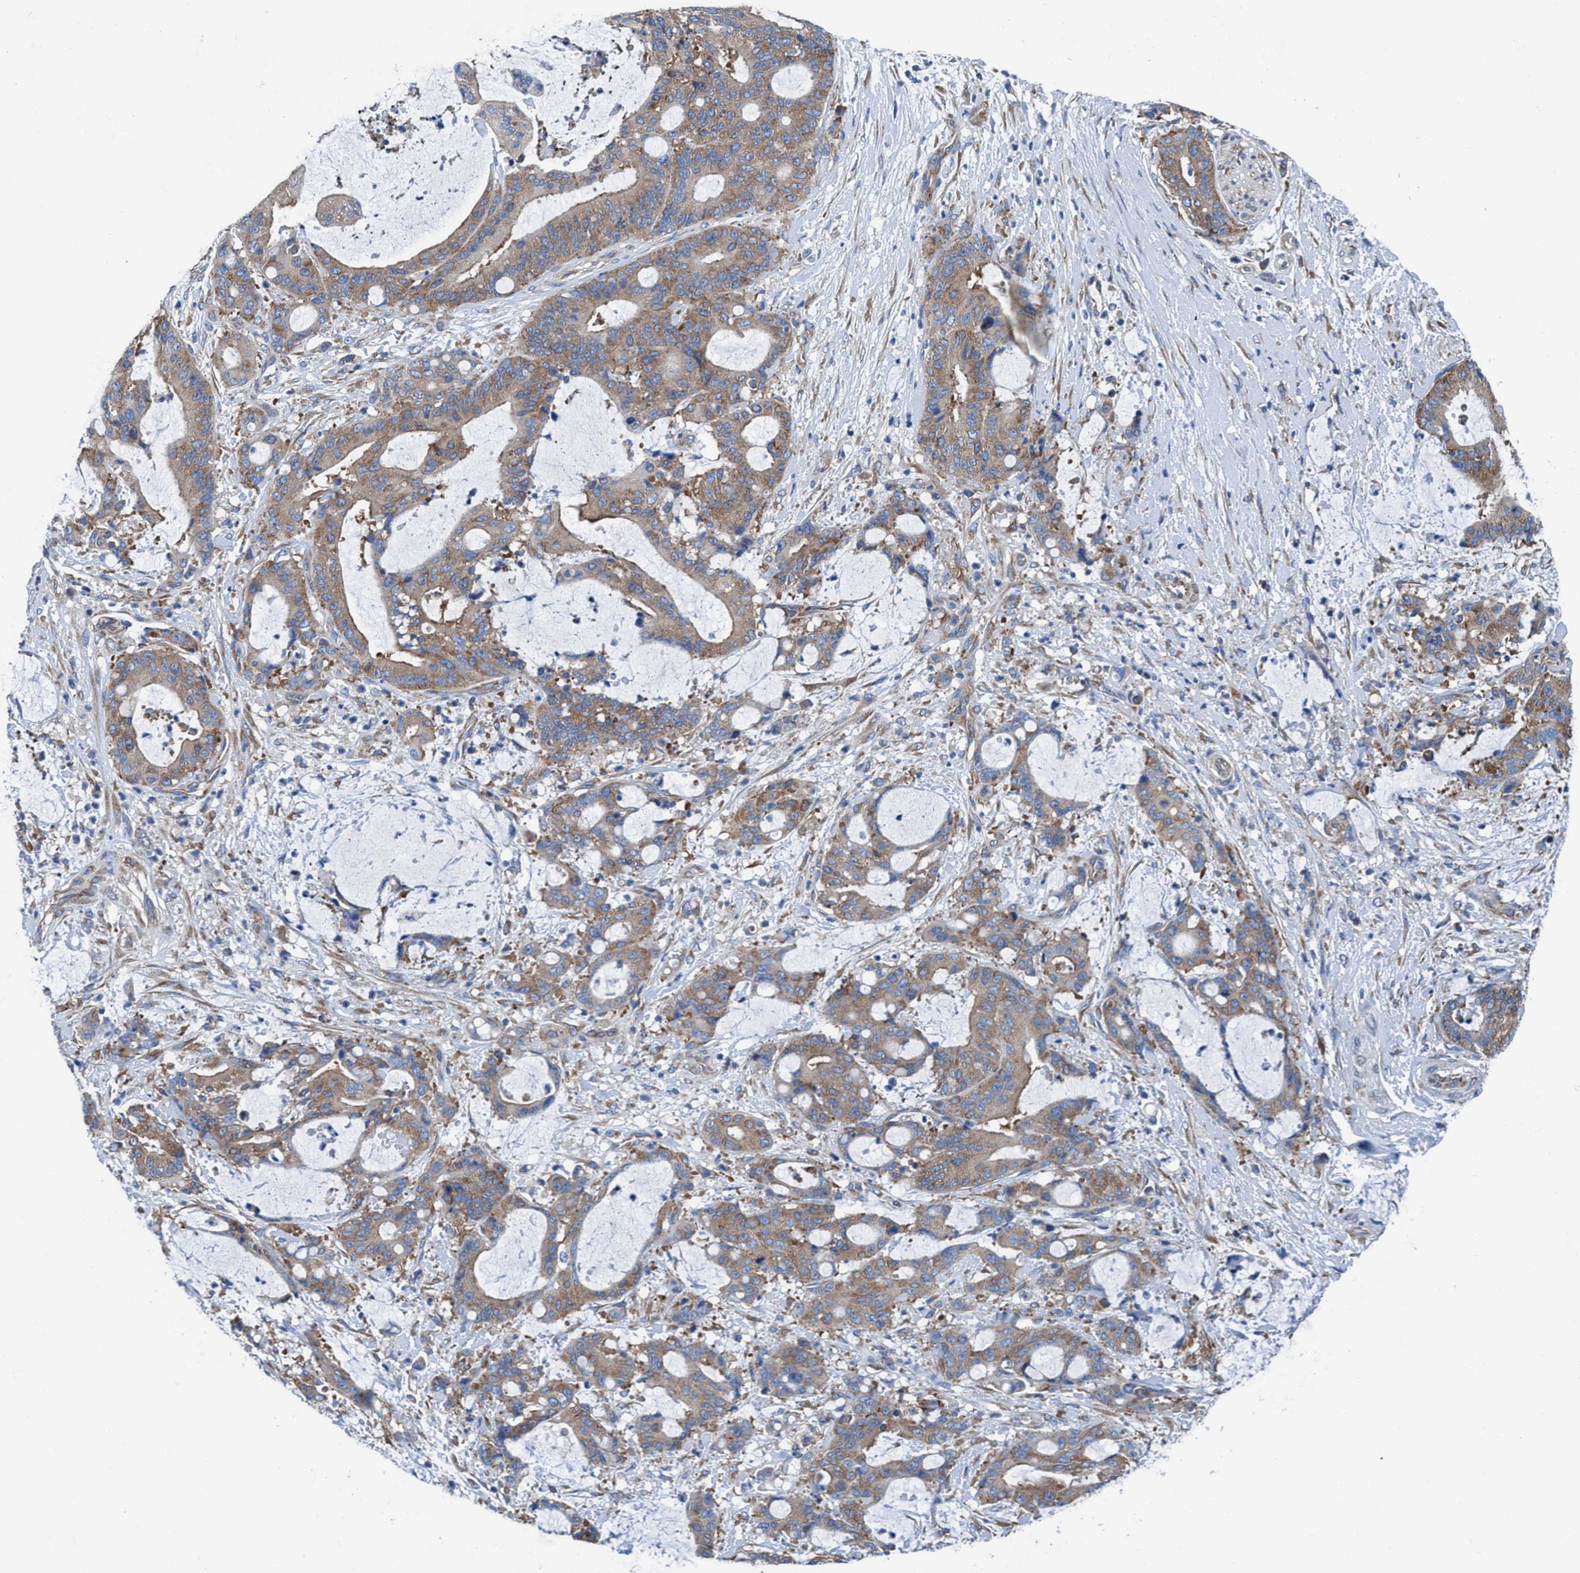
{"staining": {"intensity": "weak", "quantity": ">75%", "location": "cytoplasmic/membranous"}, "tissue": "liver cancer", "cell_type": "Tumor cells", "image_type": "cancer", "snomed": [{"axis": "morphology", "description": "Normal tissue, NOS"}, {"axis": "morphology", "description": "Cholangiocarcinoma"}, {"axis": "topography", "description": "Liver"}, {"axis": "topography", "description": "Peripheral nerve tissue"}], "caption": "Immunohistochemistry (IHC) image of neoplastic tissue: cholangiocarcinoma (liver) stained using immunohistochemistry (IHC) displays low levels of weak protein expression localized specifically in the cytoplasmic/membranous of tumor cells, appearing as a cytoplasmic/membranous brown color.", "gene": "NMT1", "patient": {"sex": "female", "age": 73}}